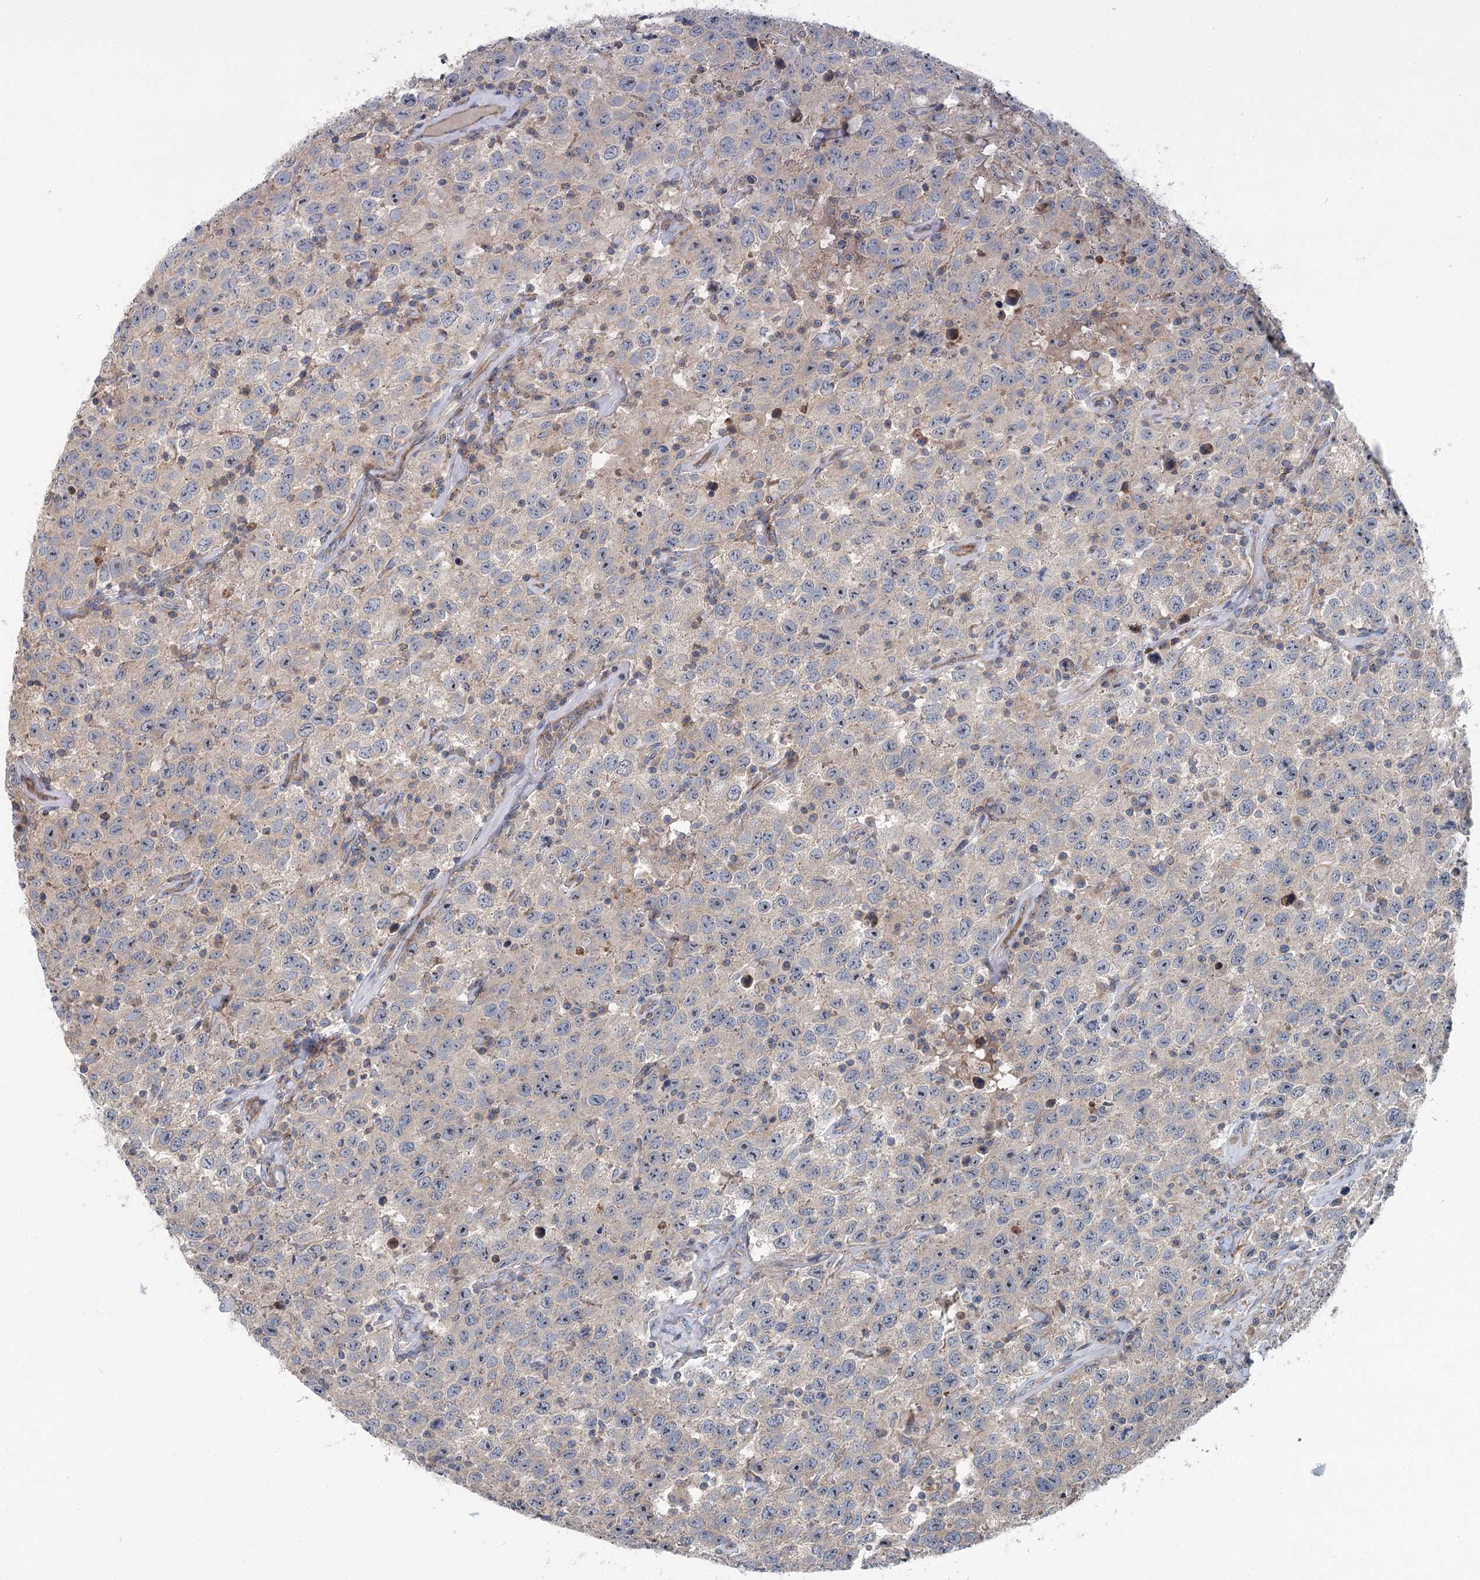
{"staining": {"intensity": "negative", "quantity": "none", "location": "none"}, "tissue": "testis cancer", "cell_type": "Tumor cells", "image_type": "cancer", "snomed": [{"axis": "morphology", "description": "Seminoma, NOS"}, {"axis": "topography", "description": "Testis"}], "caption": "There is no significant expression in tumor cells of testis cancer.", "gene": "MARK2", "patient": {"sex": "male", "age": 41}}